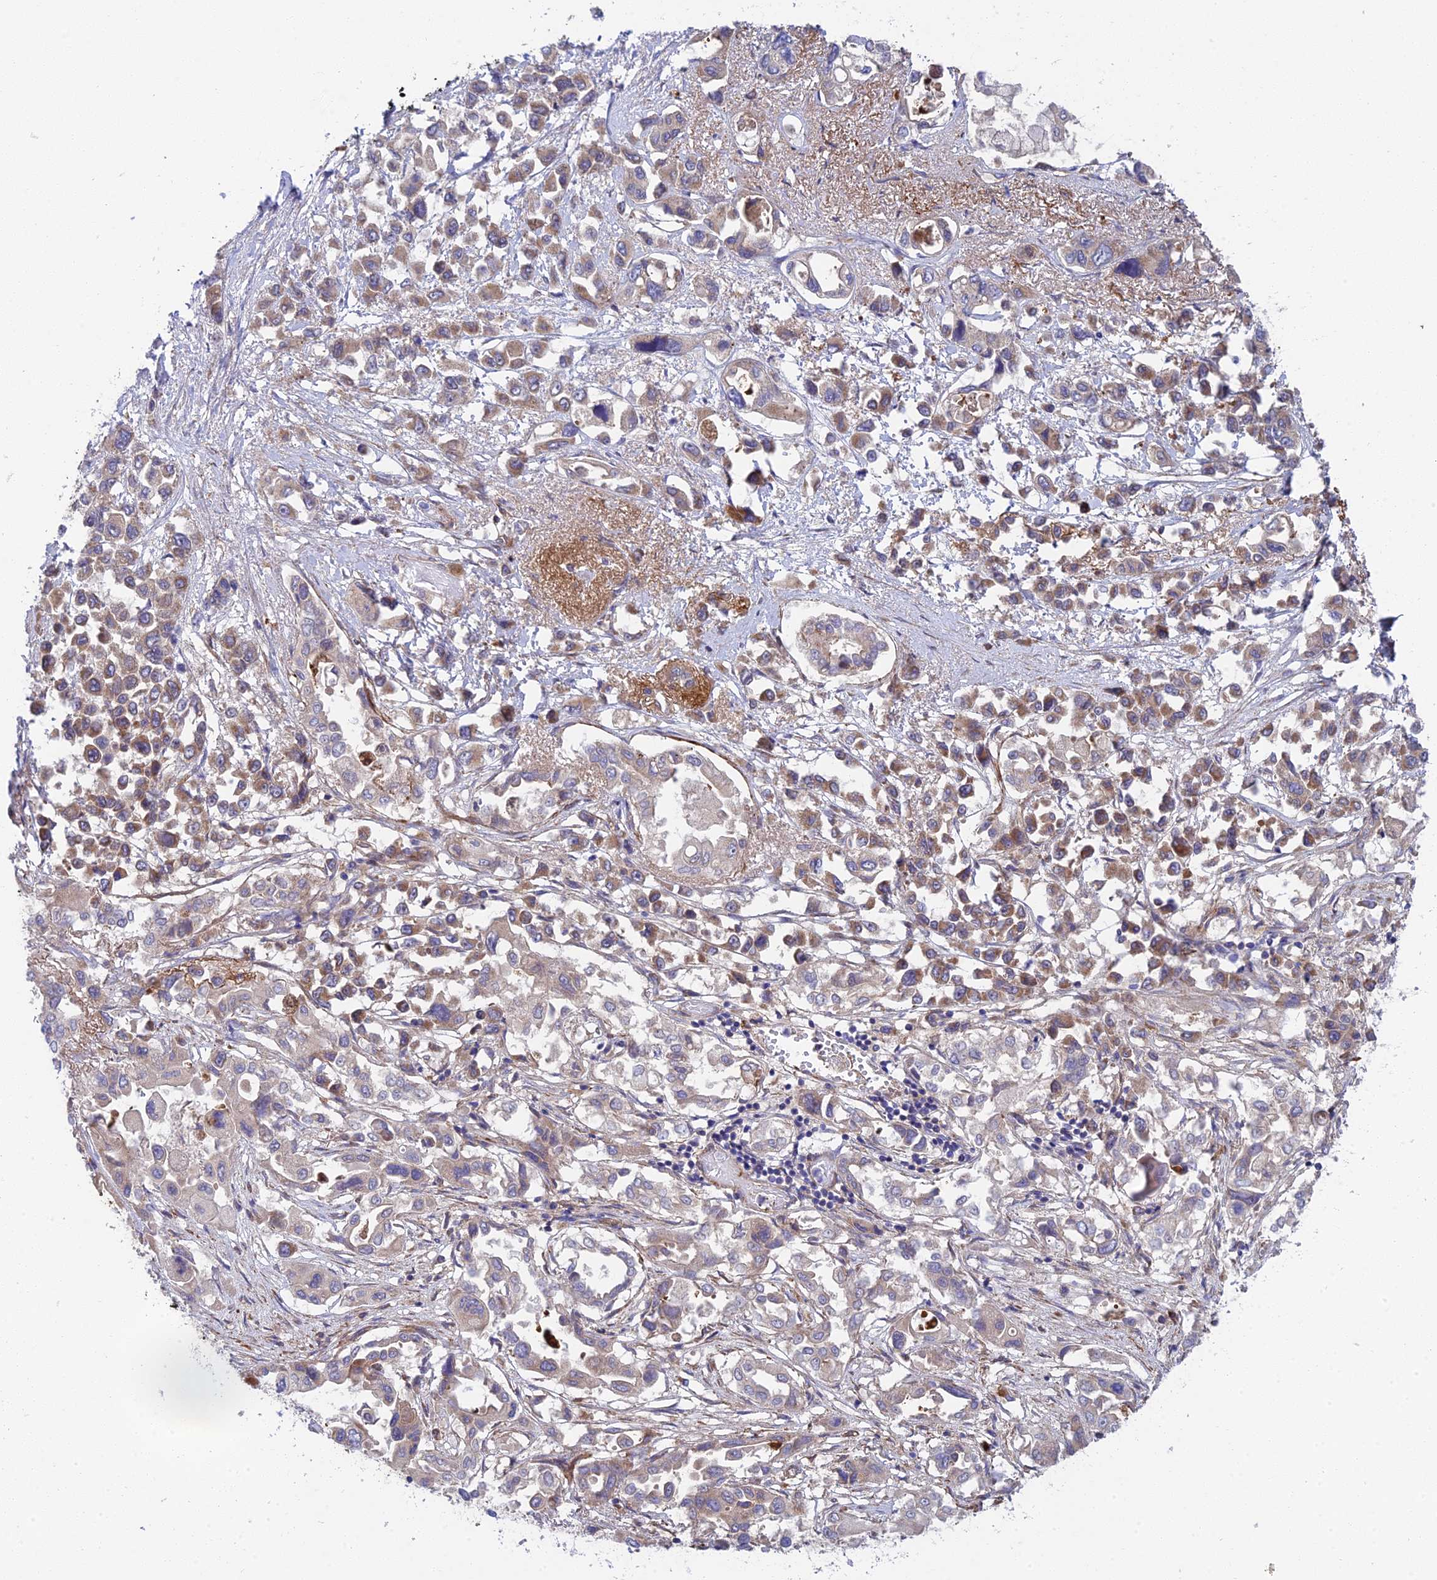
{"staining": {"intensity": "weak", "quantity": "25%-75%", "location": "cytoplasmic/membranous"}, "tissue": "pancreatic cancer", "cell_type": "Tumor cells", "image_type": "cancer", "snomed": [{"axis": "morphology", "description": "Adenocarcinoma, NOS"}, {"axis": "topography", "description": "Pancreas"}], "caption": "Immunohistochemical staining of pancreatic cancer displays low levels of weak cytoplasmic/membranous expression in about 25%-75% of tumor cells. (DAB IHC, brown staining for protein, blue staining for nuclei).", "gene": "INCA1", "patient": {"sex": "male", "age": 92}}